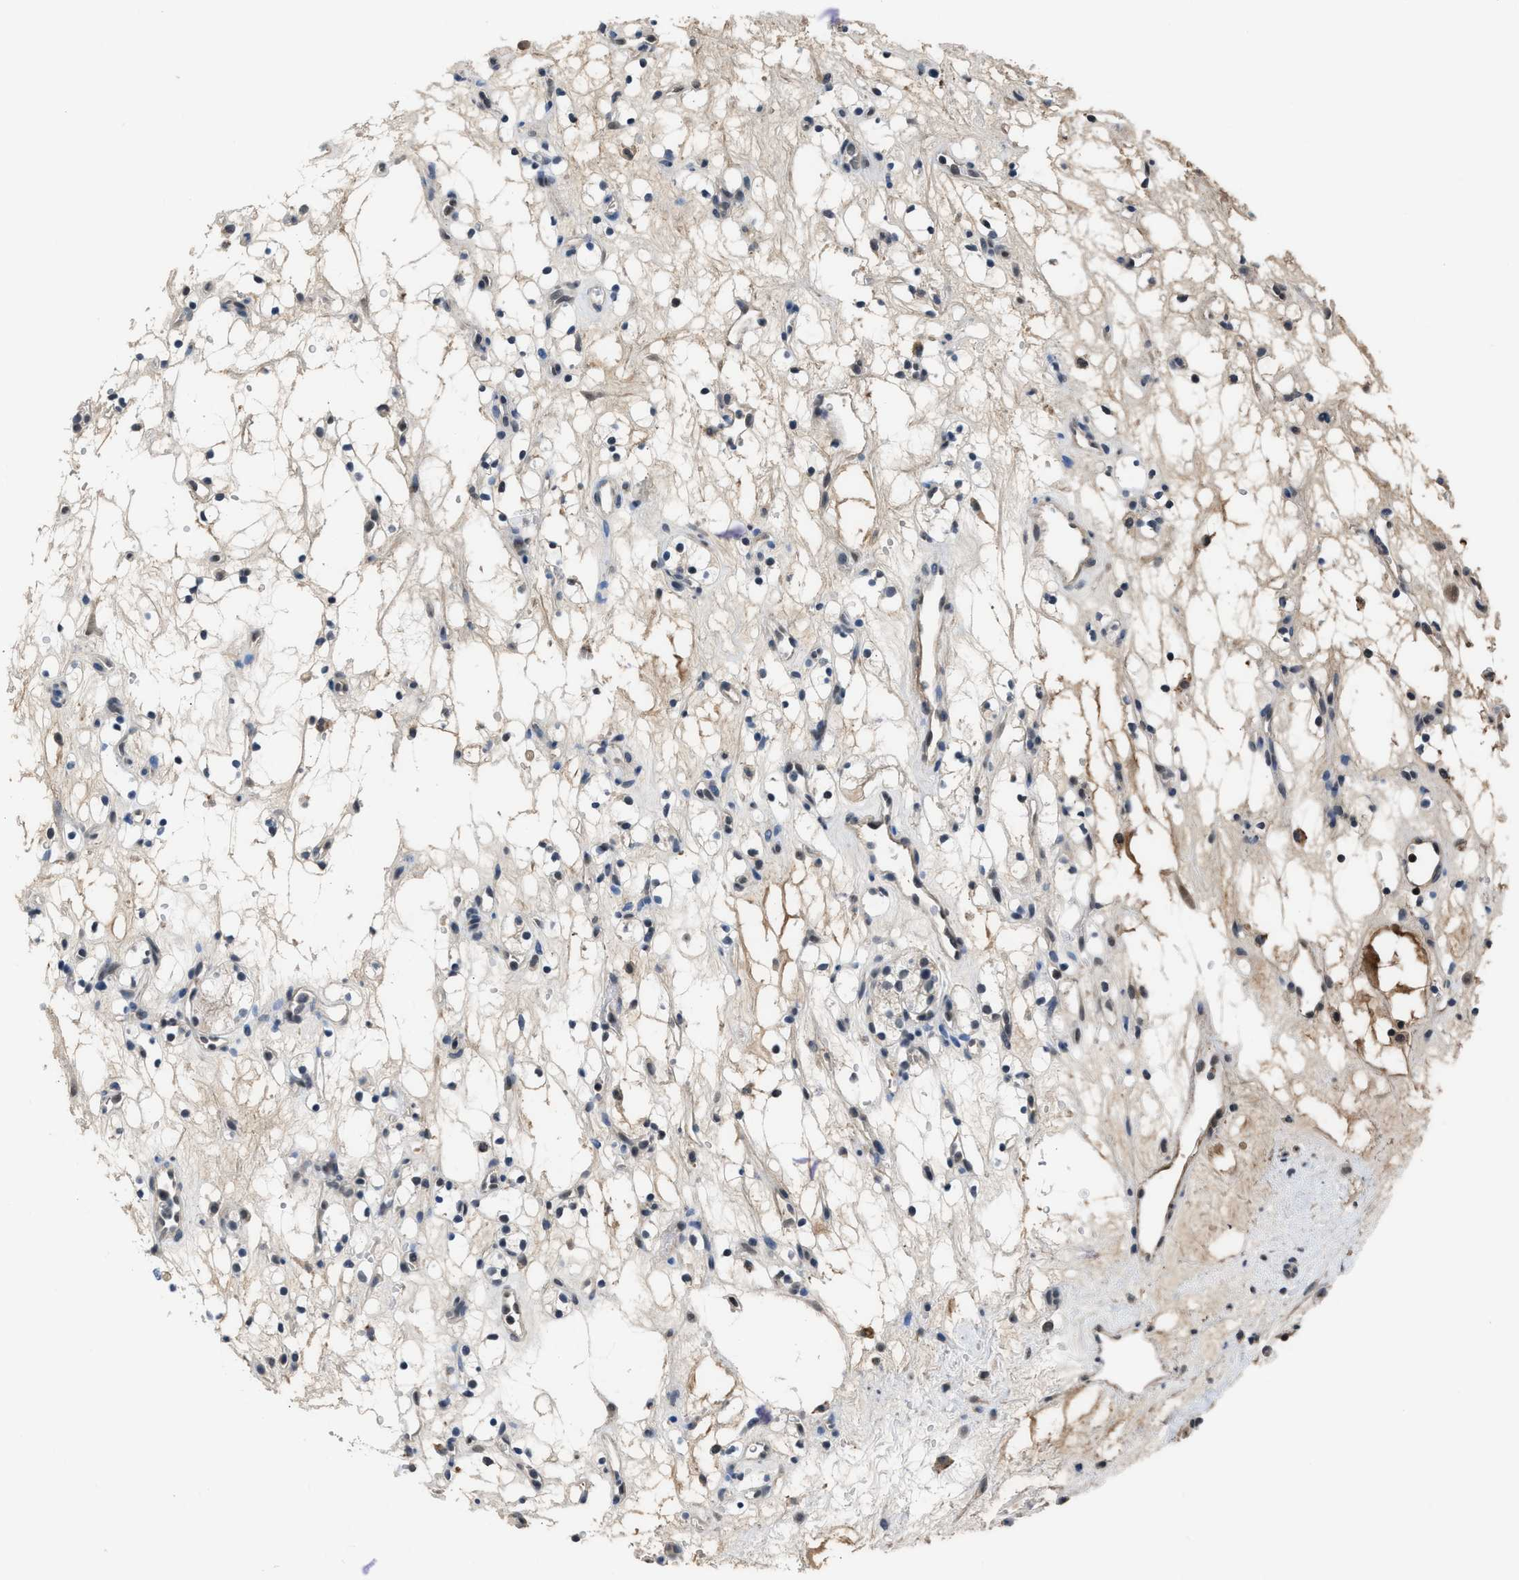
{"staining": {"intensity": "moderate", "quantity": "<25%", "location": "nuclear"}, "tissue": "renal cancer", "cell_type": "Tumor cells", "image_type": "cancer", "snomed": [{"axis": "morphology", "description": "Adenocarcinoma, NOS"}, {"axis": "topography", "description": "Kidney"}], "caption": "This image exhibits immunohistochemistry (IHC) staining of human adenocarcinoma (renal), with low moderate nuclear staining in approximately <25% of tumor cells.", "gene": "TERF2IP", "patient": {"sex": "female", "age": 60}}